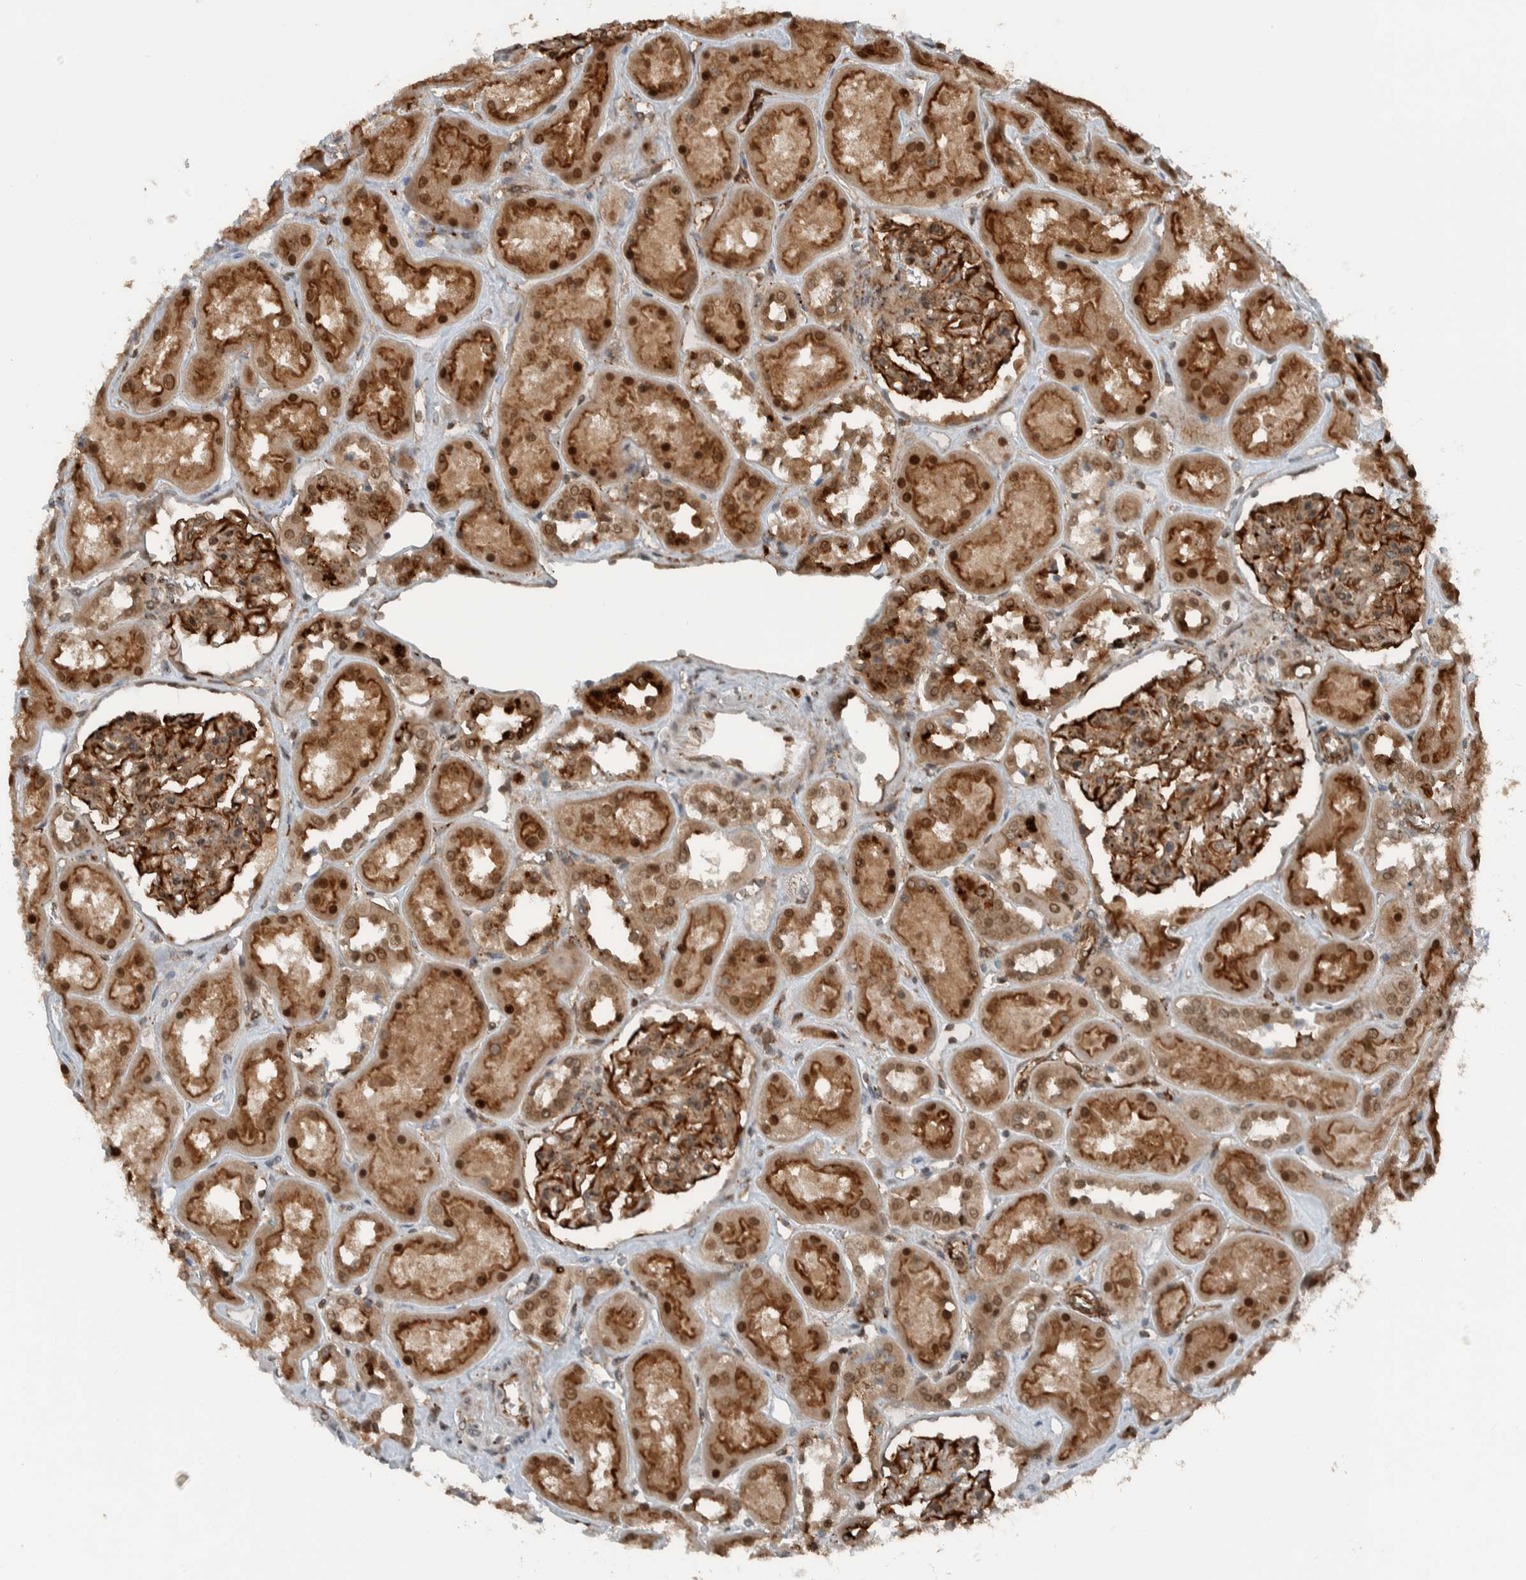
{"staining": {"intensity": "strong", "quantity": ">75%", "location": "cytoplasmic/membranous"}, "tissue": "kidney", "cell_type": "Cells in glomeruli", "image_type": "normal", "snomed": [{"axis": "morphology", "description": "Normal tissue, NOS"}, {"axis": "topography", "description": "Kidney"}], "caption": "A histopathology image of kidney stained for a protein demonstrates strong cytoplasmic/membranous brown staining in cells in glomeruli.", "gene": "GIGYF1", "patient": {"sex": "male", "age": 70}}